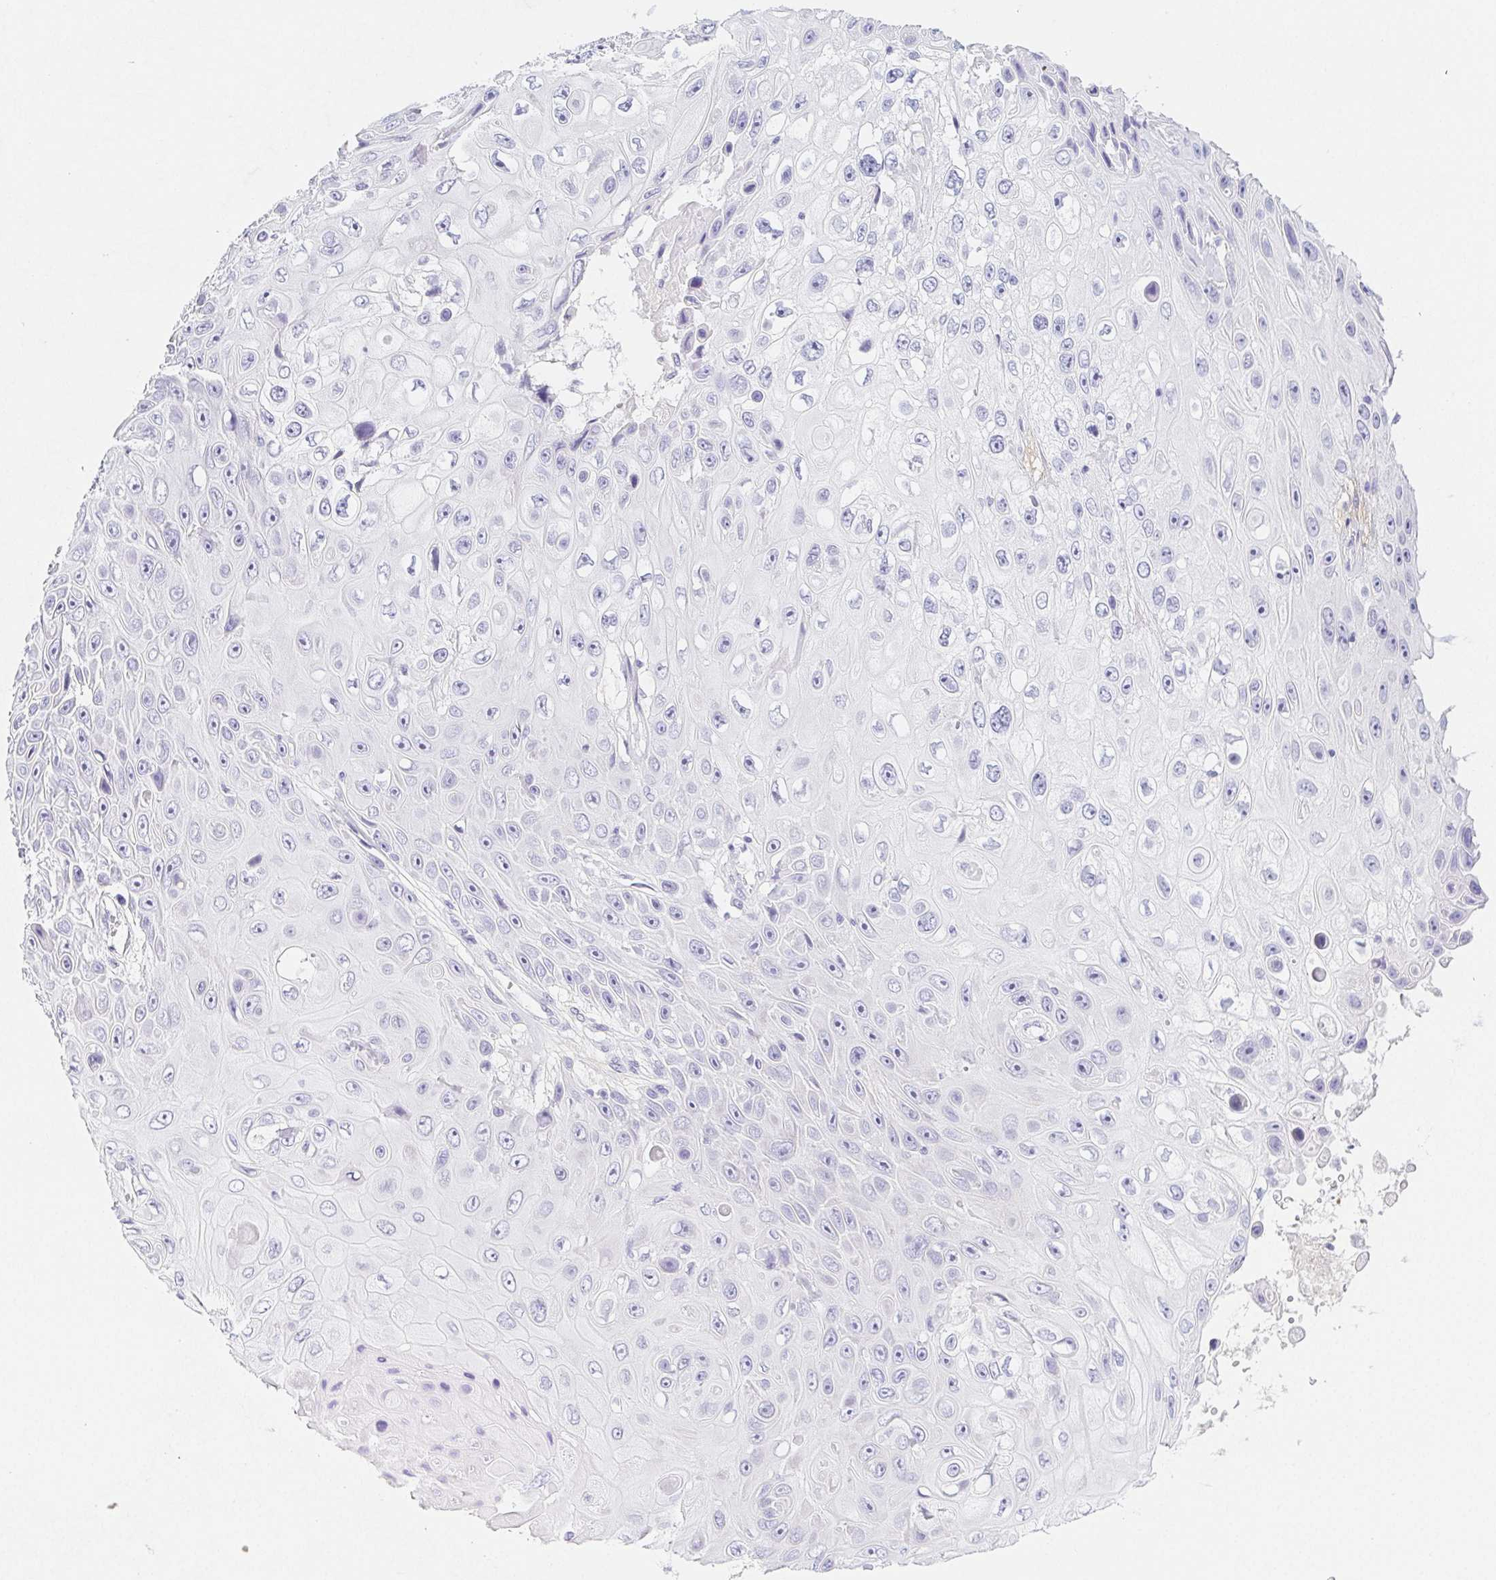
{"staining": {"intensity": "negative", "quantity": "none", "location": "none"}, "tissue": "skin cancer", "cell_type": "Tumor cells", "image_type": "cancer", "snomed": [{"axis": "morphology", "description": "Squamous cell carcinoma, NOS"}, {"axis": "topography", "description": "Skin"}], "caption": "Micrograph shows no significant protein staining in tumor cells of skin cancer (squamous cell carcinoma).", "gene": "ITIH2", "patient": {"sex": "male", "age": 82}}